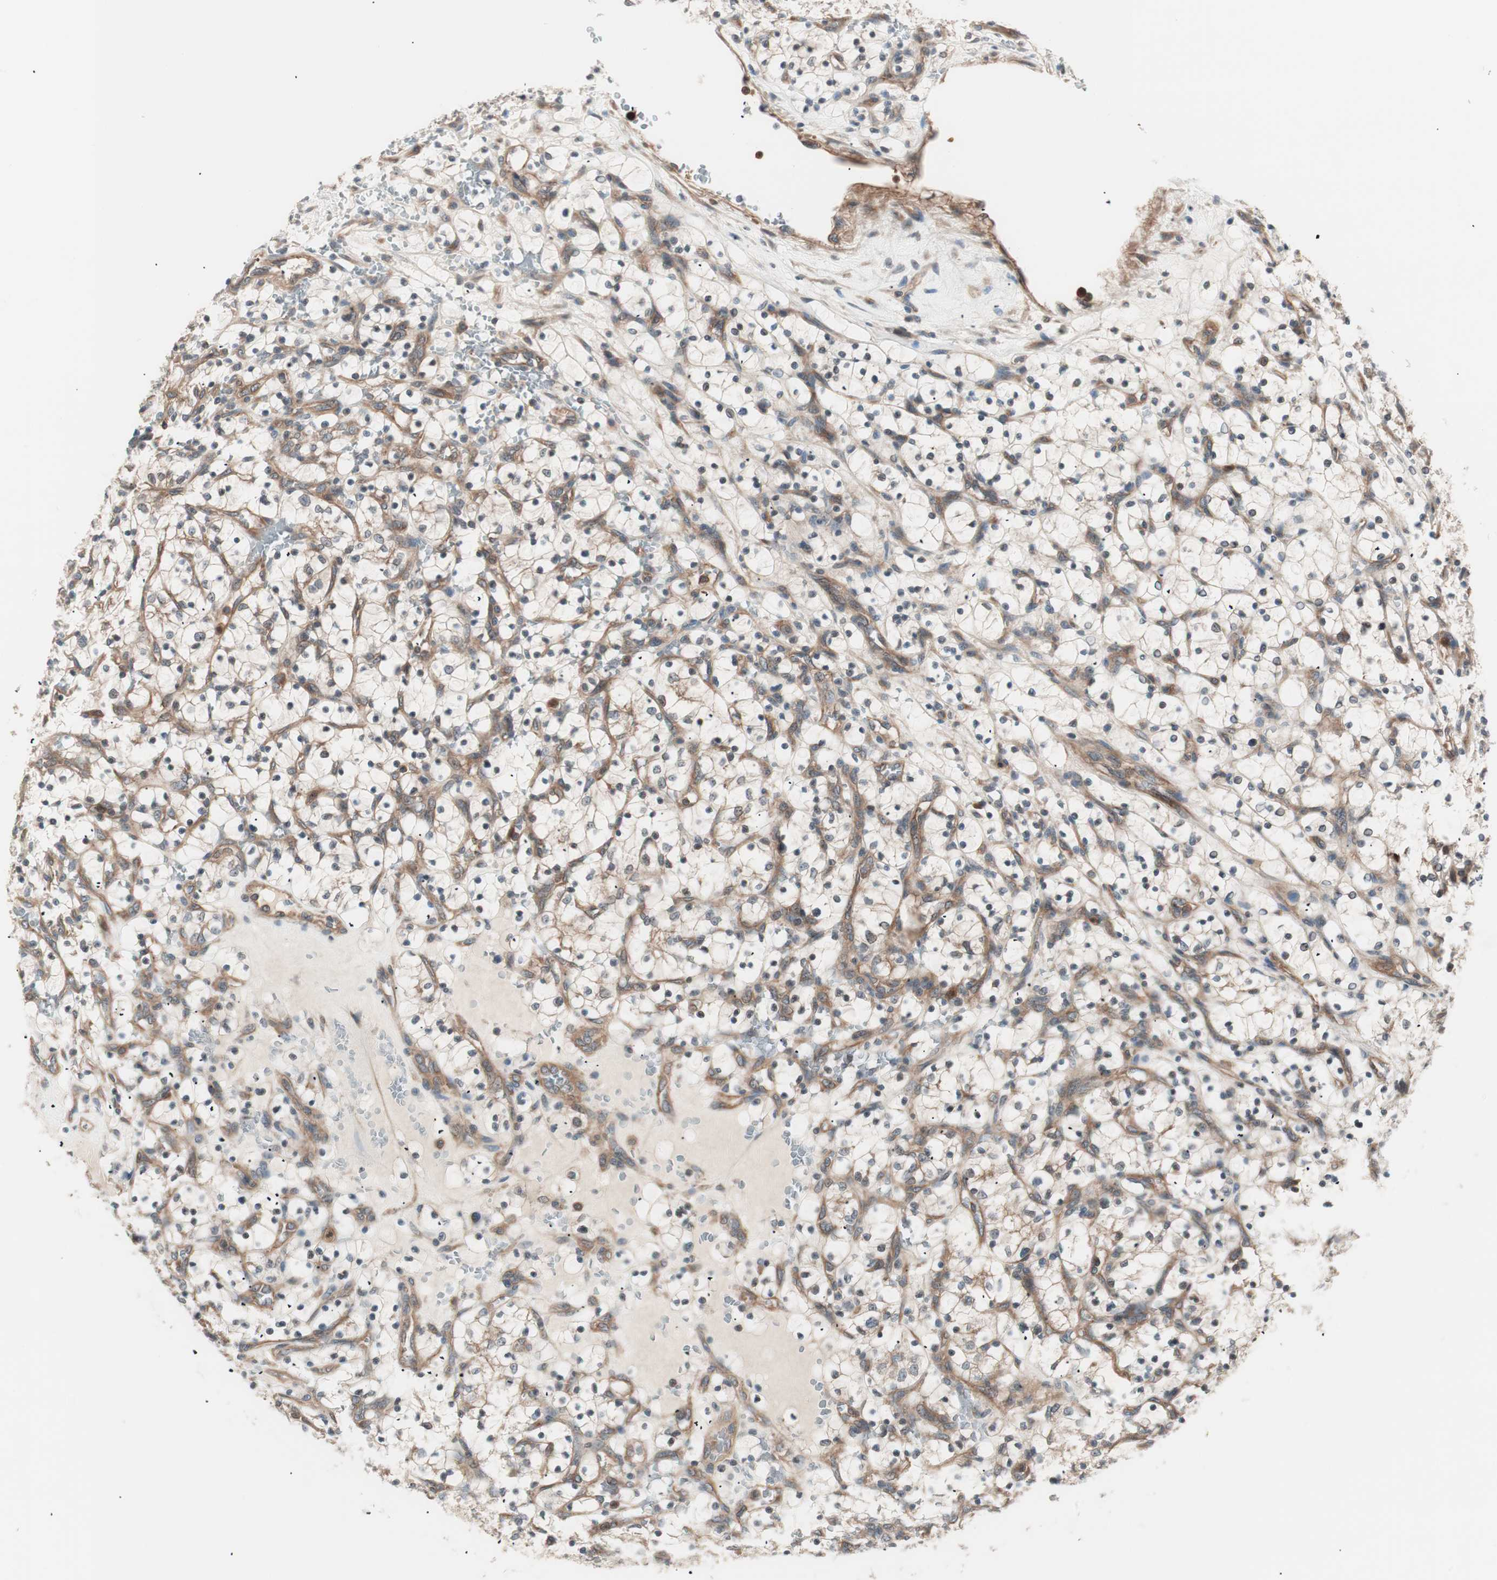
{"staining": {"intensity": "moderate", "quantity": "<25%", "location": "cytoplasmic/membranous"}, "tissue": "renal cancer", "cell_type": "Tumor cells", "image_type": "cancer", "snomed": [{"axis": "morphology", "description": "Adenocarcinoma, NOS"}, {"axis": "topography", "description": "Kidney"}], "caption": "Moderate cytoplasmic/membranous protein staining is appreciated in approximately <25% of tumor cells in renal cancer. Nuclei are stained in blue.", "gene": "TSG101", "patient": {"sex": "female", "age": 69}}